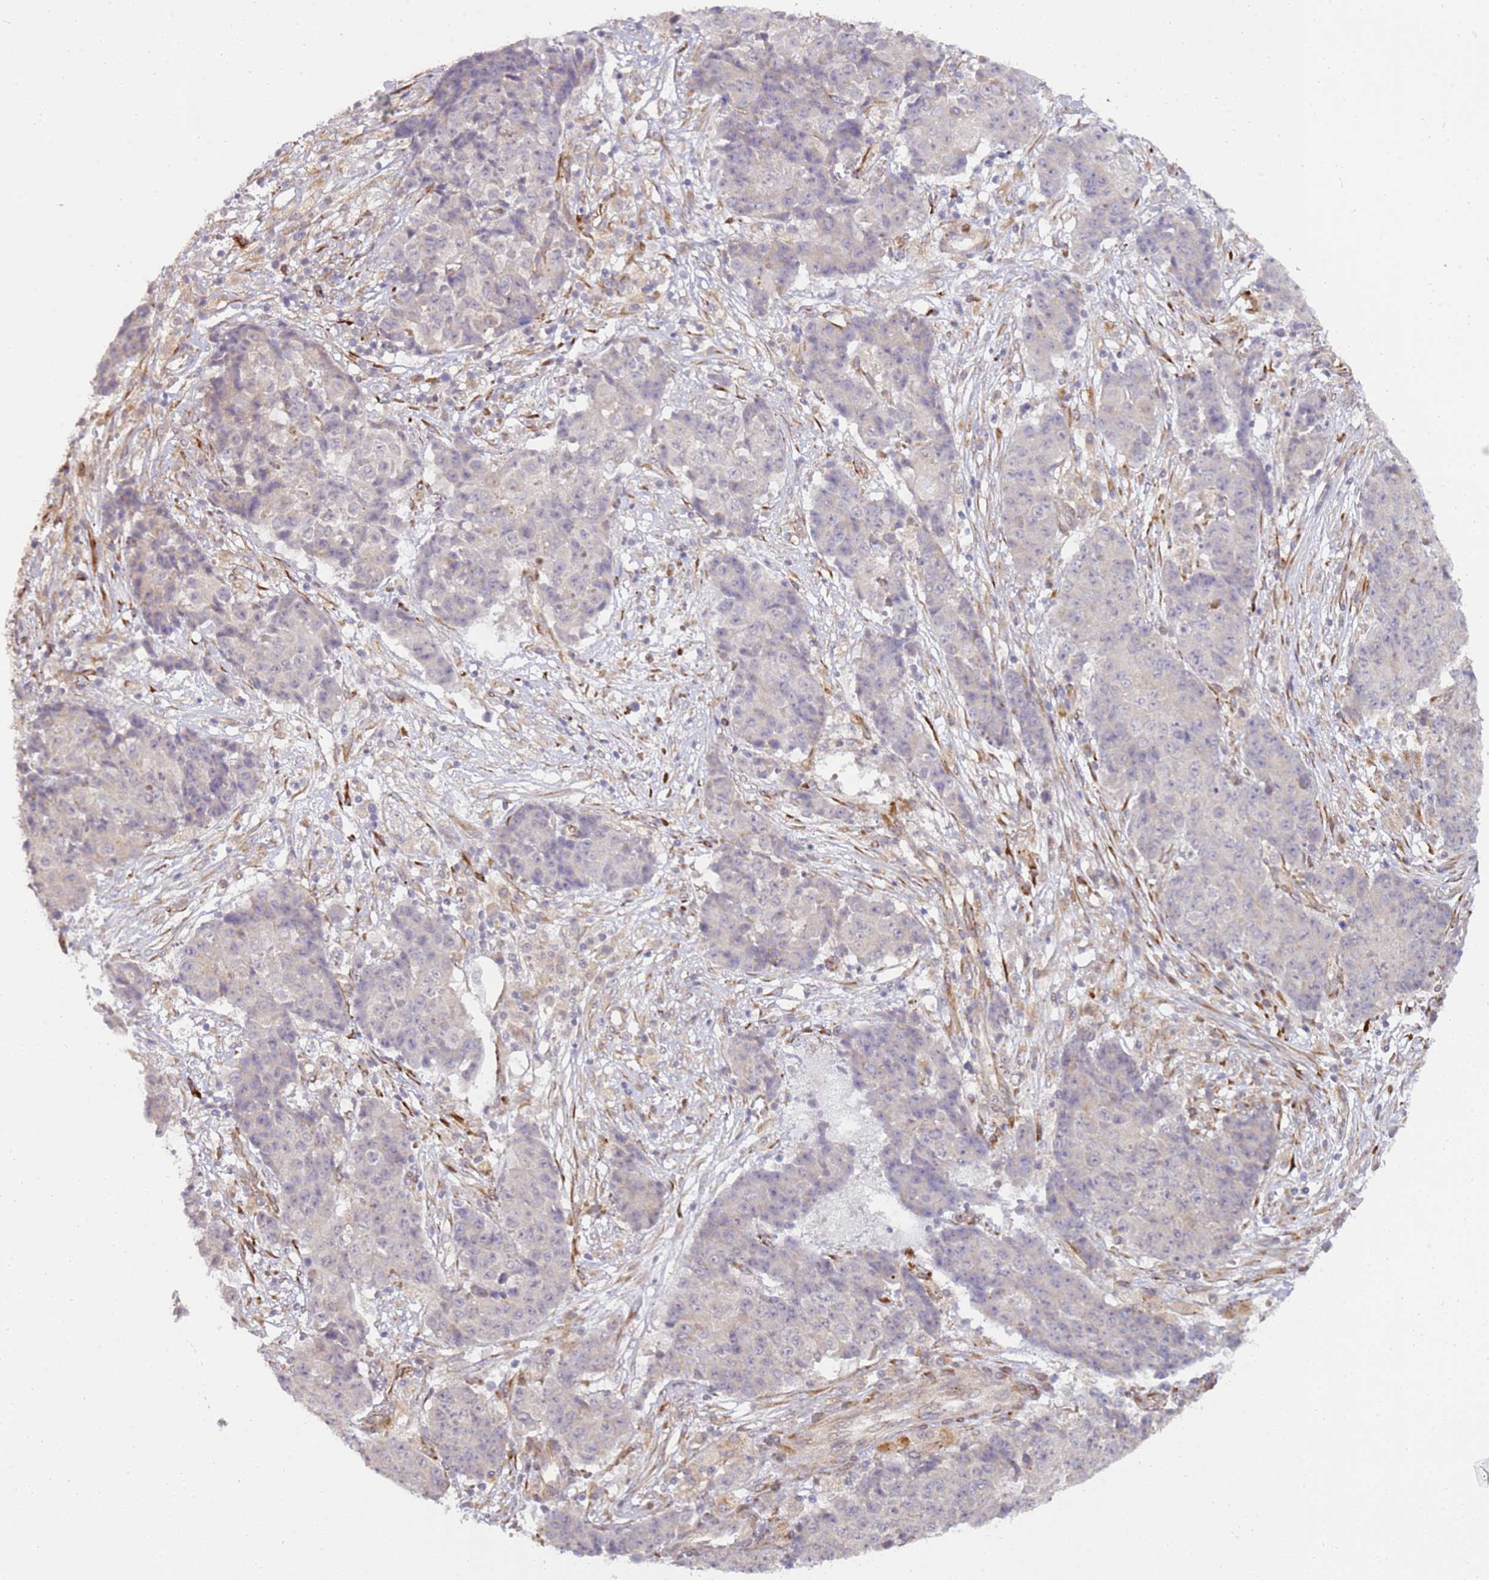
{"staining": {"intensity": "negative", "quantity": "none", "location": "none"}, "tissue": "ovarian cancer", "cell_type": "Tumor cells", "image_type": "cancer", "snomed": [{"axis": "morphology", "description": "Carcinoma, endometroid"}, {"axis": "topography", "description": "Ovary"}], "caption": "IHC of ovarian endometroid carcinoma reveals no positivity in tumor cells.", "gene": "GRAP", "patient": {"sex": "female", "age": 42}}